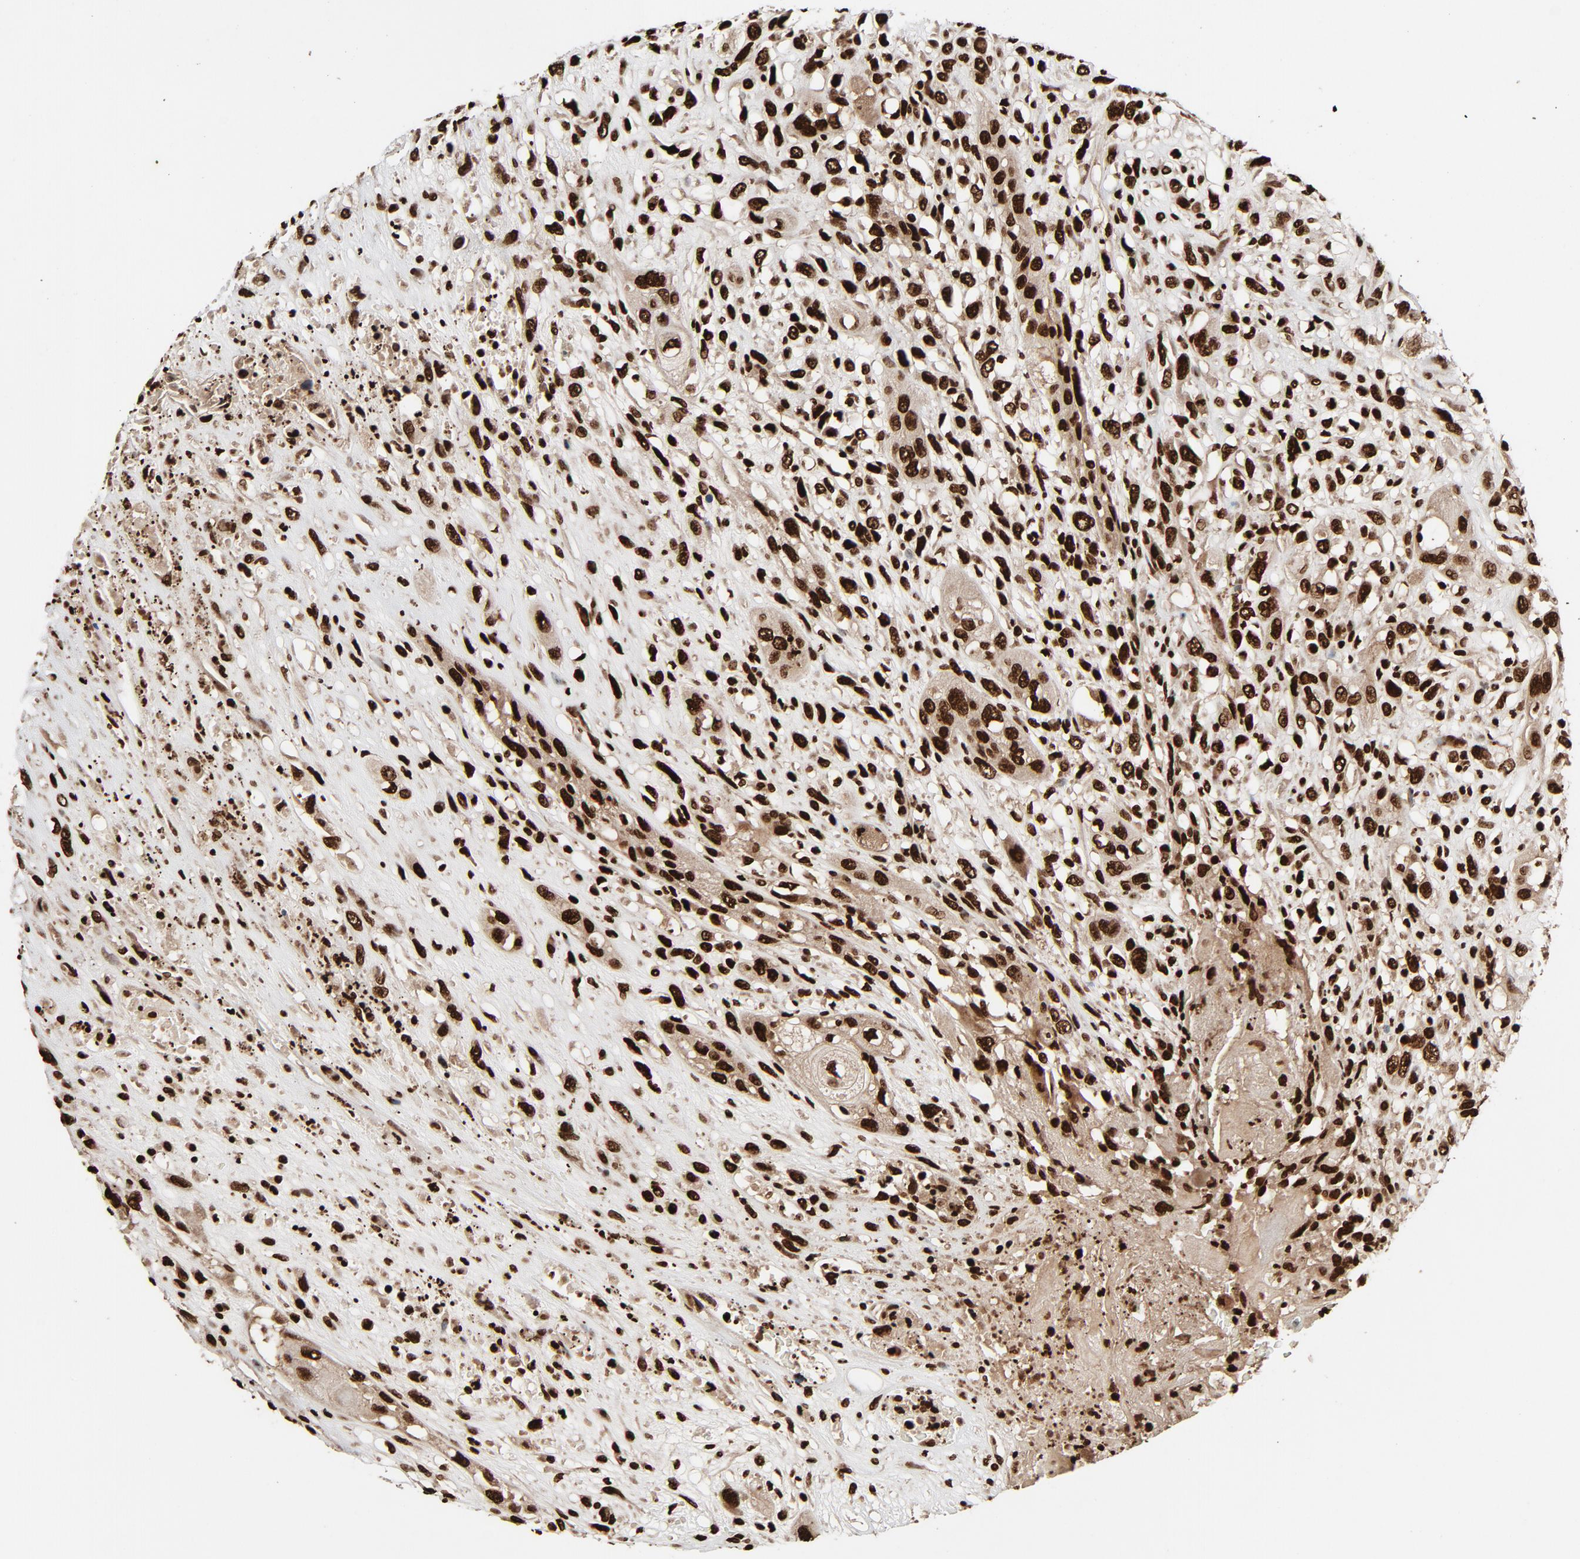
{"staining": {"intensity": "strong", "quantity": ">75%", "location": "nuclear"}, "tissue": "head and neck cancer", "cell_type": "Tumor cells", "image_type": "cancer", "snomed": [{"axis": "morphology", "description": "Necrosis, NOS"}, {"axis": "morphology", "description": "Neoplasm, malignant, NOS"}, {"axis": "topography", "description": "Salivary gland"}, {"axis": "topography", "description": "Head-Neck"}], "caption": "DAB (3,3'-diaminobenzidine) immunohistochemical staining of human head and neck cancer displays strong nuclear protein staining in approximately >75% of tumor cells.", "gene": "TP53BP1", "patient": {"sex": "male", "age": 43}}